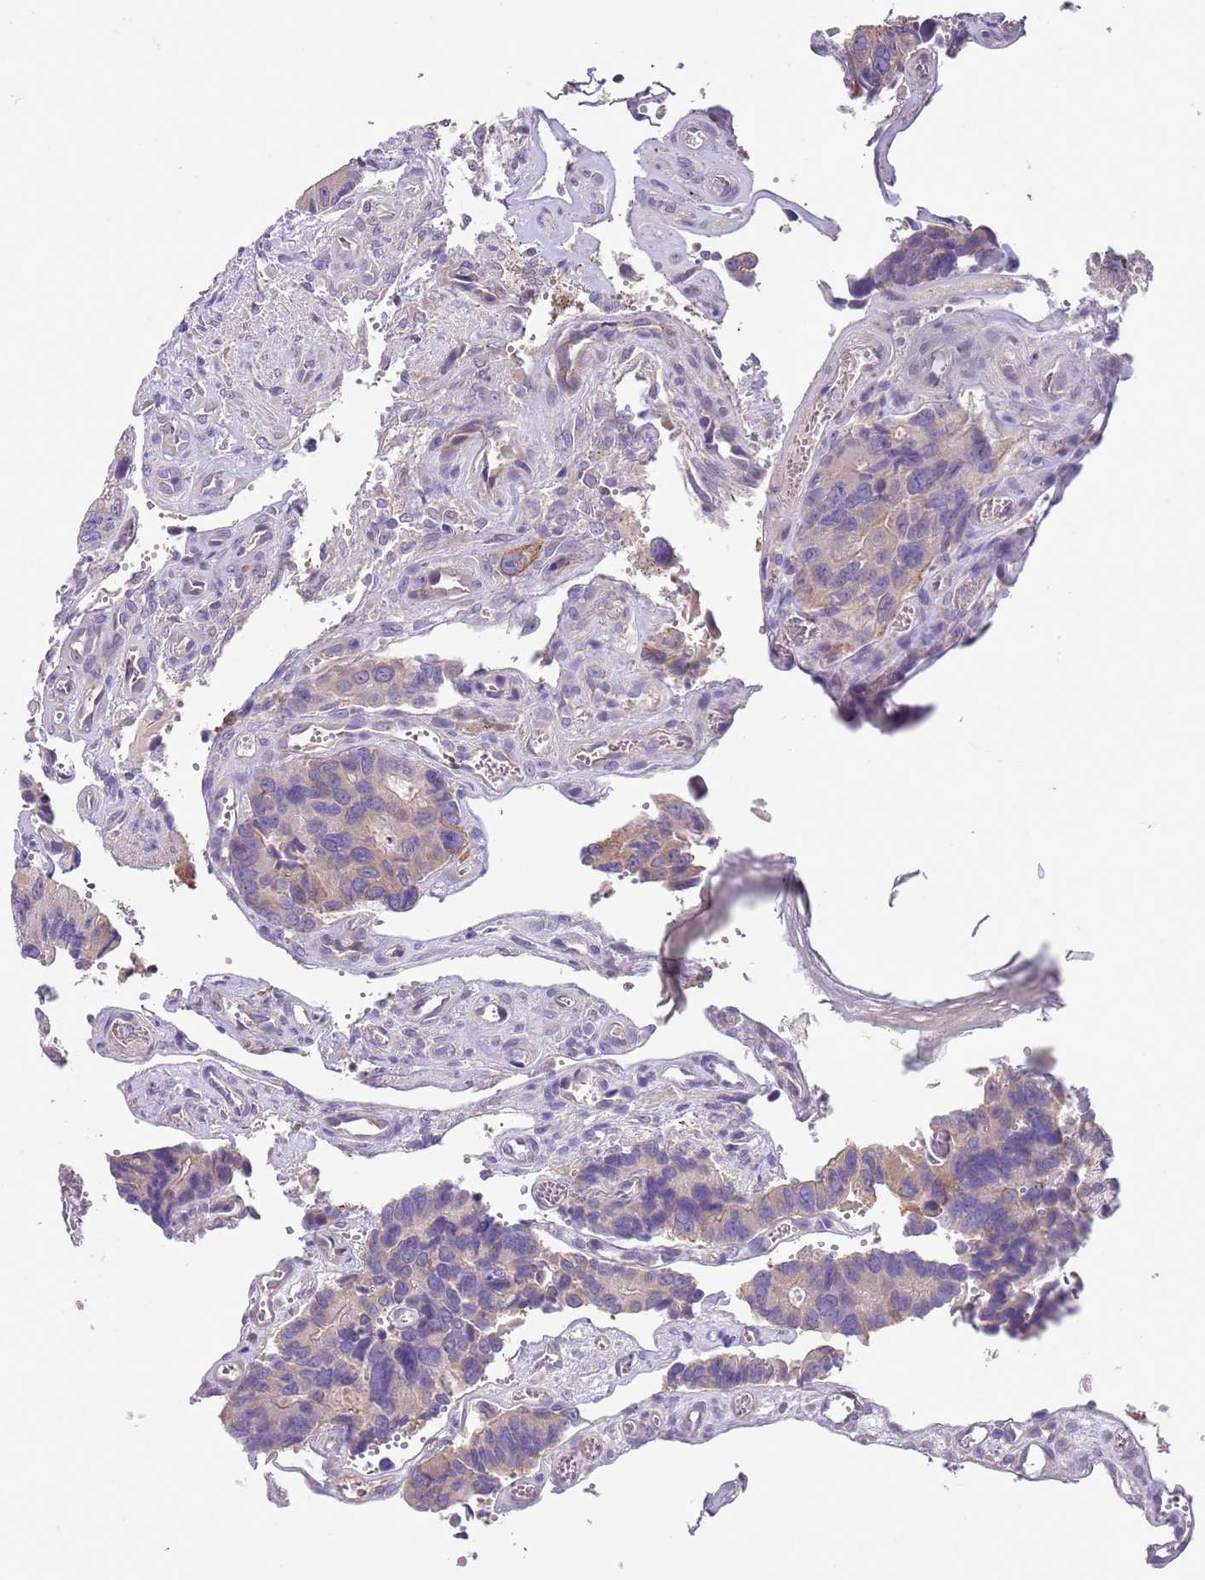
{"staining": {"intensity": "weak", "quantity": "<25%", "location": "cytoplasmic/membranous"}, "tissue": "colorectal cancer", "cell_type": "Tumor cells", "image_type": "cancer", "snomed": [{"axis": "morphology", "description": "Adenocarcinoma, NOS"}, {"axis": "topography", "description": "Colon"}], "caption": "An immunohistochemistry histopathology image of colorectal cancer (adenocarcinoma) is shown. There is no staining in tumor cells of colorectal cancer (adenocarcinoma).", "gene": "HES3", "patient": {"sex": "male", "age": 84}}